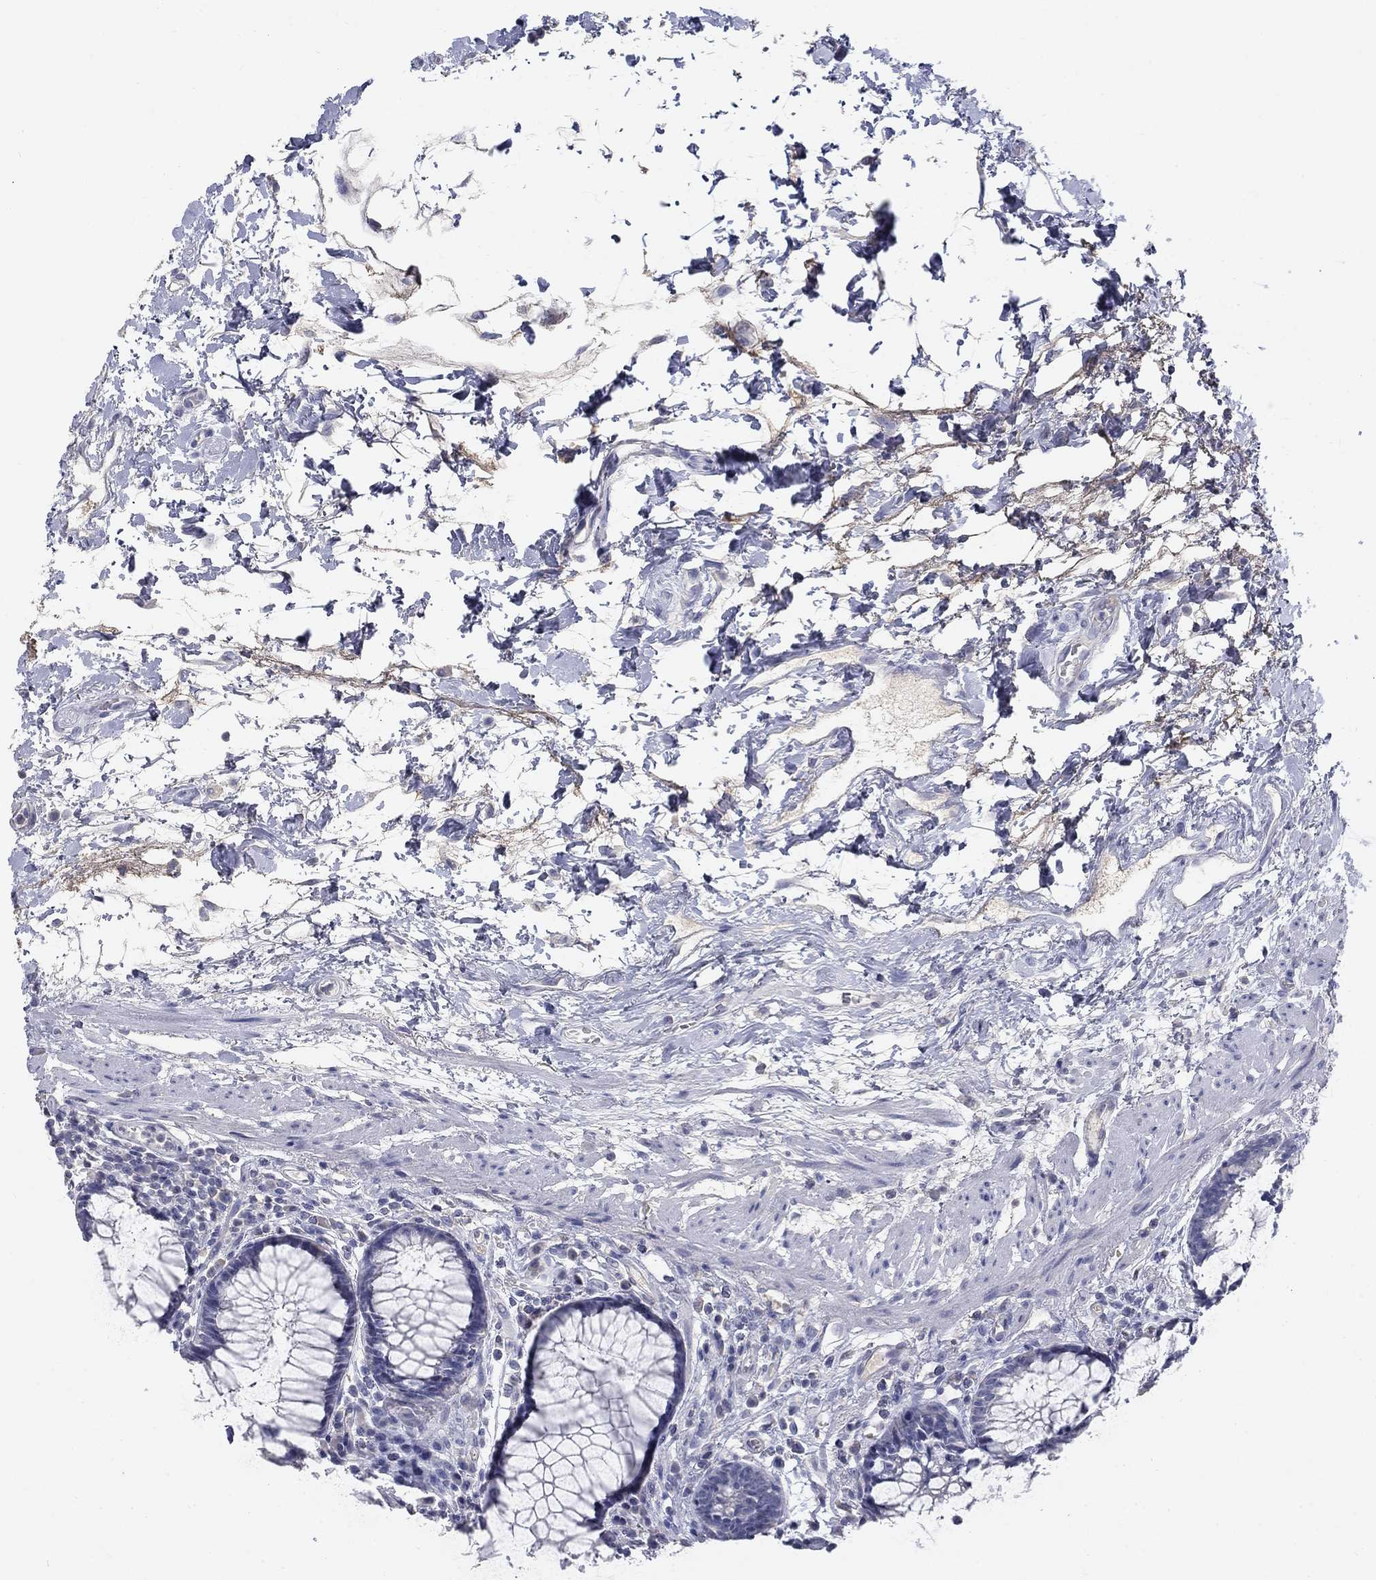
{"staining": {"intensity": "negative", "quantity": "none", "location": "none"}, "tissue": "rectum", "cell_type": "Glandular cells", "image_type": "normal", "snomed": [{"axis": "morphology", "description": "Normal tissue, NOS"}, {"axis": "topography", "description": "Rectum"}], "caption": "Immunohistochemical staining of benign rectum reveals no significant staining in glandular cells. (Stains: DAB immunohistochemistry with hematoxylin counter stain, Microscopy: brightfield microscopy at high magnification).", "gene": "PTH1R", "patient": {"sex": "female", "age": 68}}